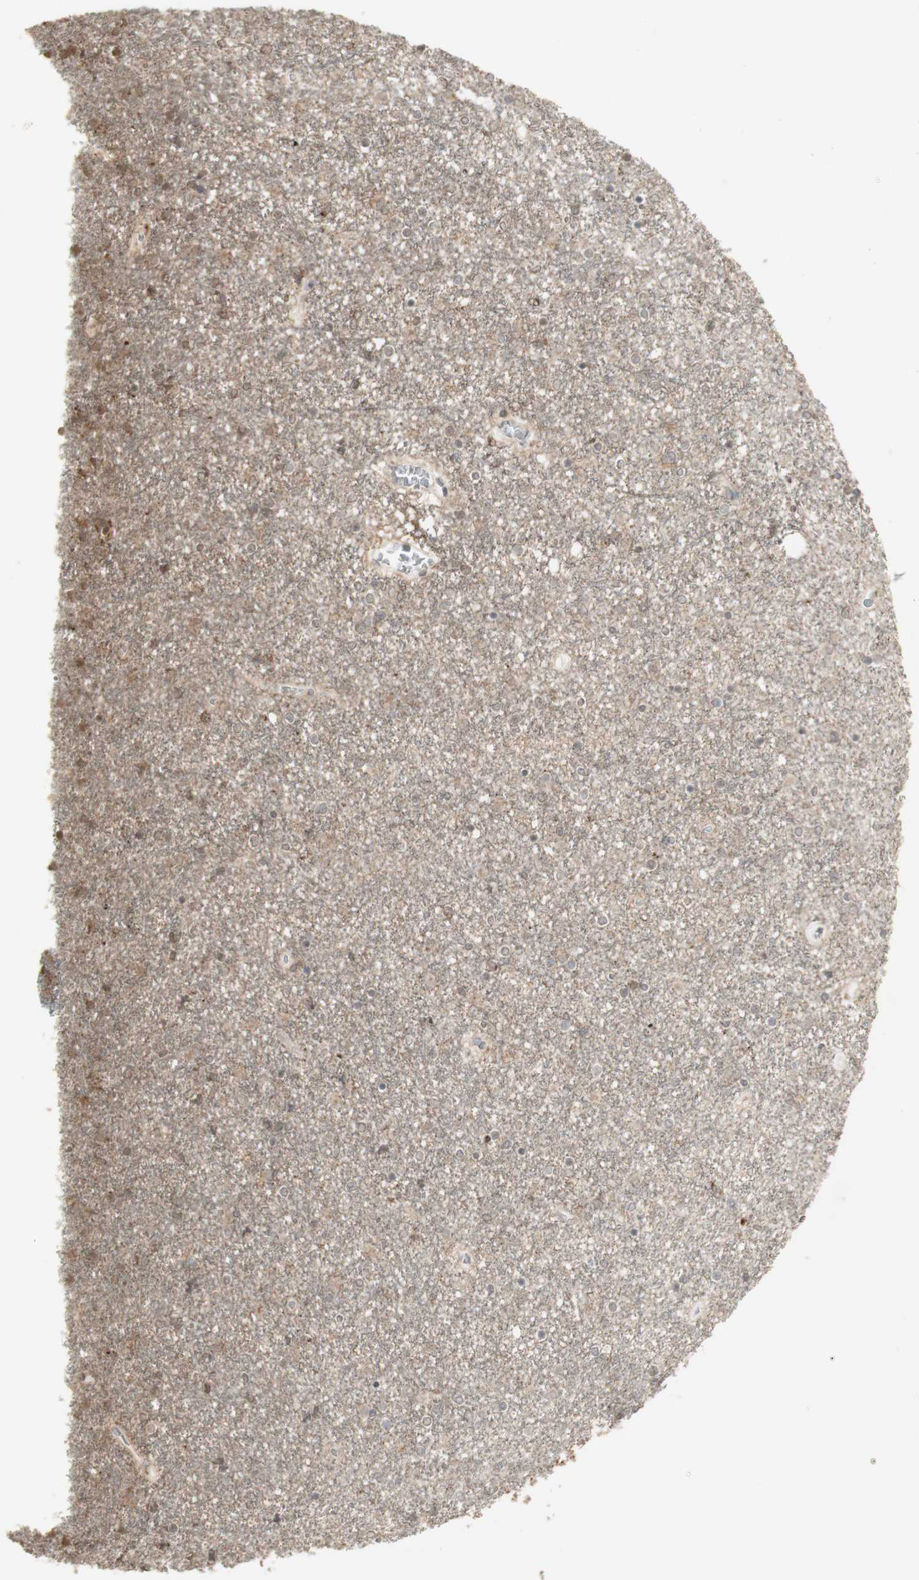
{"staining": {"intensity": "negative", "quantity": "none", "location": "none"}, "tissue": "caudate", "cell_type": "Glial cells", "image_type": "normal", "snomed": [{"axis": "morphology", "description": "Normal tissue, NOS"}, {"axis": "topography", "description": "Lateral ventricle wall"}], "caption": "This is an IHC micrograph of normal human caudate. There is no positivity in glial cells.", "gene": "ATP6V1E1", "patient": {"sex": "female", "age": 54}}